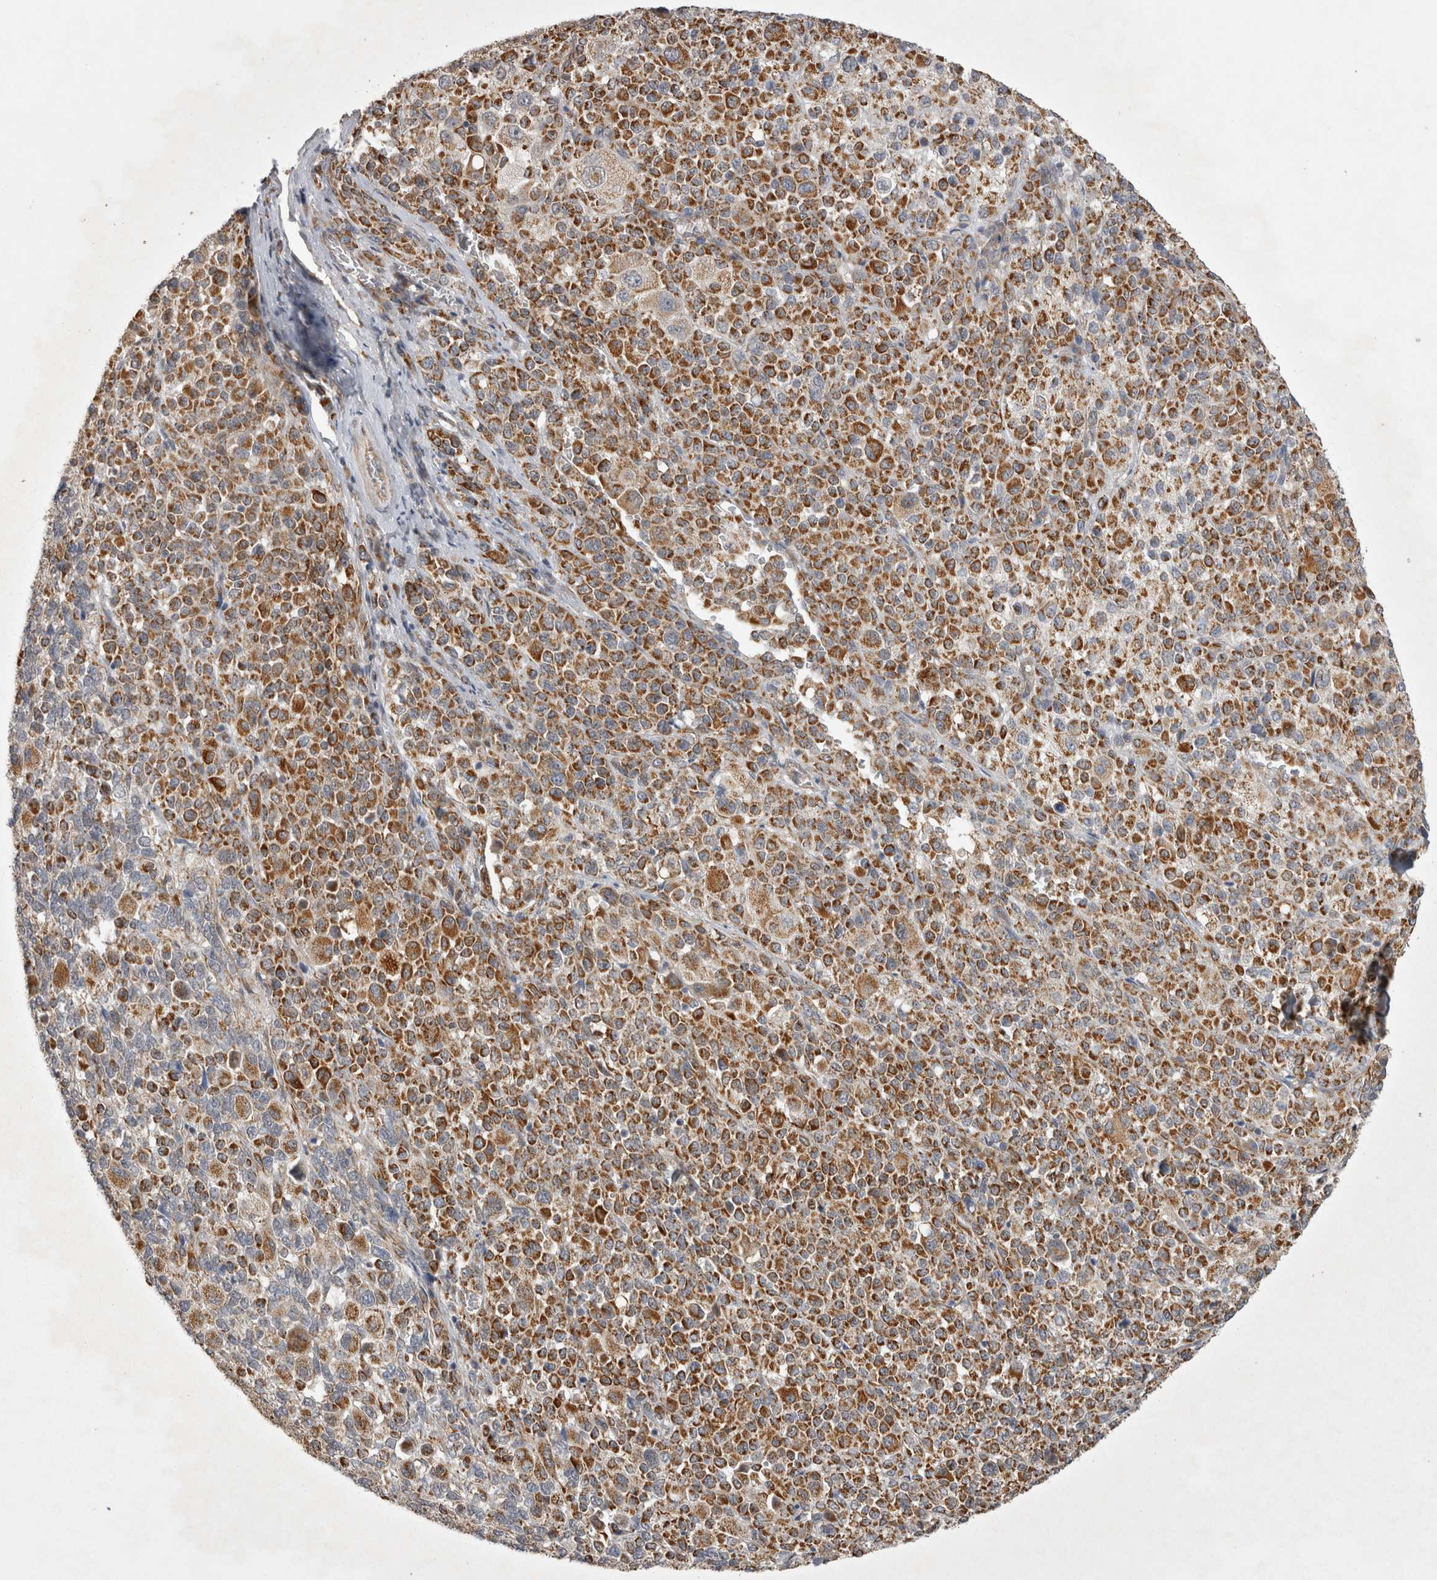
{"staining": {"intensity": "strong", "quantity": ">75%", "location": "cytoplasmic/membranous"}, "tissue": "melanoma", "cell_type": "Tumor cells", "image_type": "cancer", "snomed": [{"axis": "morphology", "description": "Malignant melanoma, Metastatic site"}, {"axis": "topography", "description": "Skin"}], "caption": "Immunohistochemical staining of human malignant melanoma (metastatic site) shows high levels of strong cytoplasmic/membranous positivity in about >75% of tumor cells.", "gene": "TSPOAP1", "patient": {"sex": "female", "age": 74}}